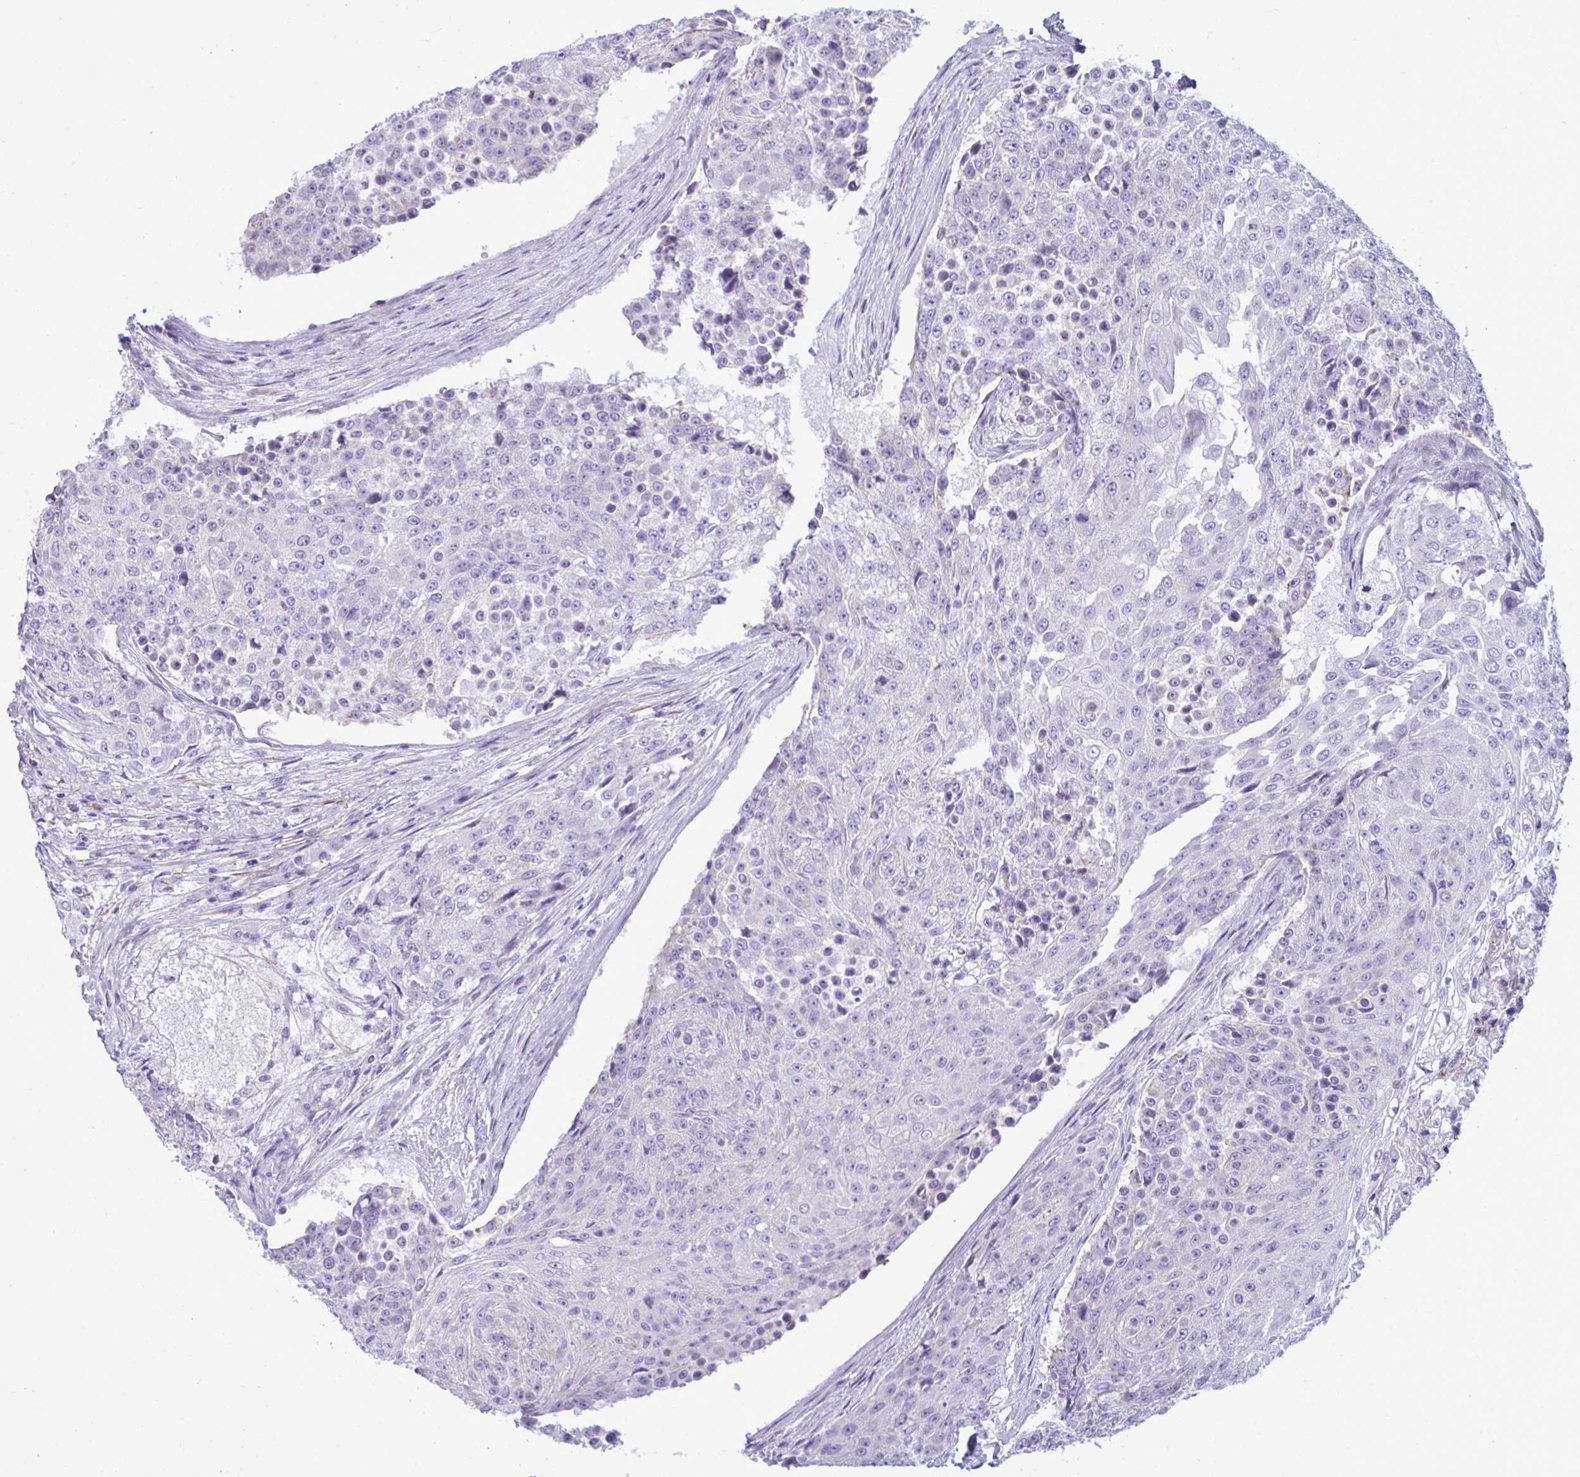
{"staining": {"intensity": "negative", "quantity": "none", "location": "none"}, "tissue": "urothelial cancer", "cell_type": "Tumor cells", "image_type": "cancer", "snomed": [{"axis": "morphology", "description": "Urothelial carcinoma, High grade"}, {"axis": "topography", "description": "Urinary bladder"}], "caption": "The photomicrograph exhibits no significant expression in tumor cells of urothelial carcinoma (high-grade).", "gene": "MYH10", "patient": {"sex": "female", "age": 63}}